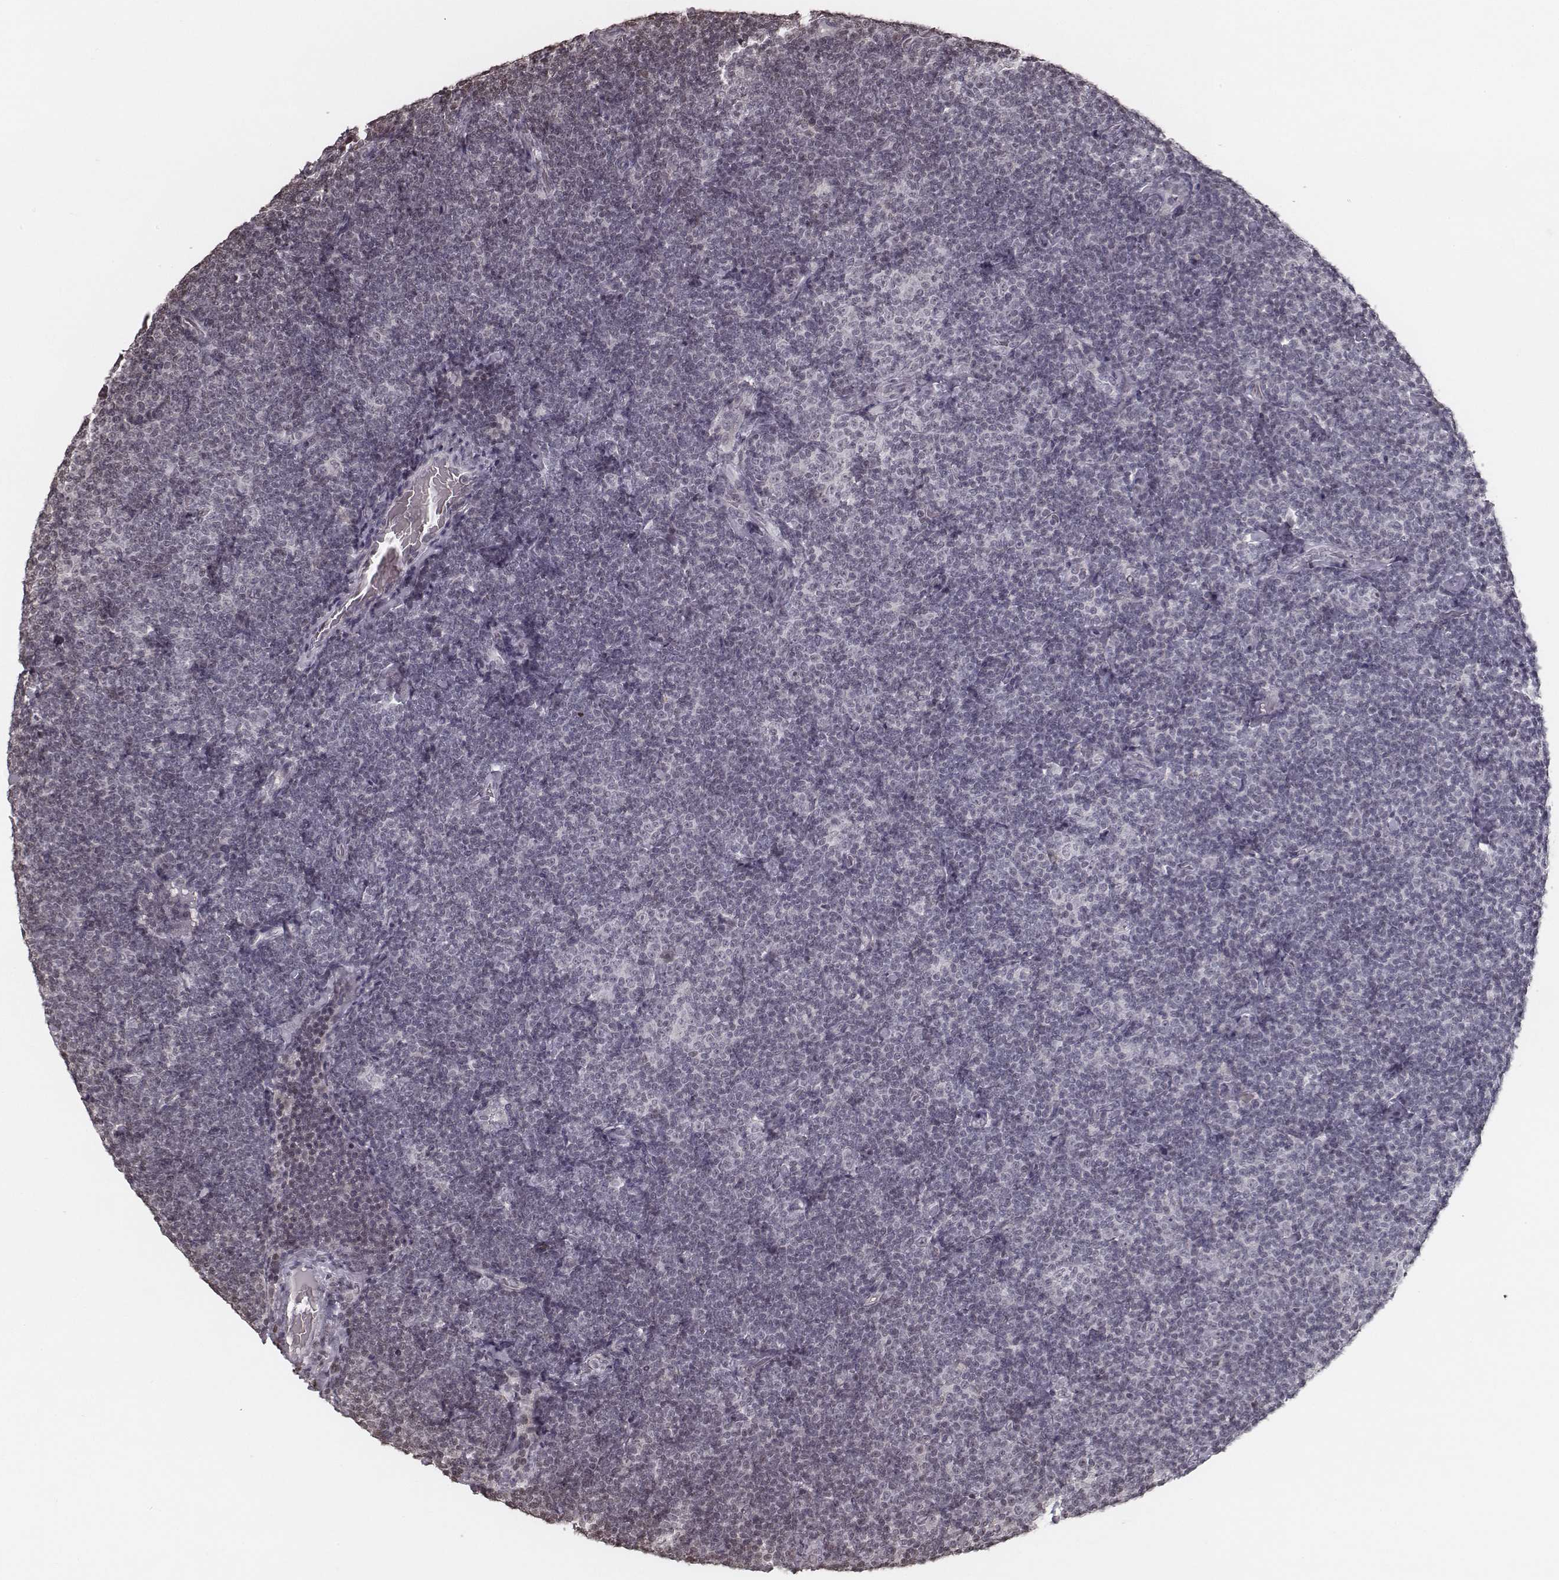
{"staining": {"intensity": "negative", "quantity": "none", "location": "none"}, "tissue": "lymphoma", "cell_type": "Tumor cells", "image_type": "cancer", "snomed": [{"axis": "morphology", "description": "Malignant lymphoma, non-Hodgkin's type, Low grade"}, {"axis": "topography", "description": "Lymph node"}], "caption": "High magnification brightfield microscopy of lymphoma stained with DAB (3,3'-diaminobenzidine) (brown) and counterstained with hematoxylin (blue): tumor cells show no significant staining.", "gene": "HMGA2", "patient": {"sex": "male", "age": 81}}